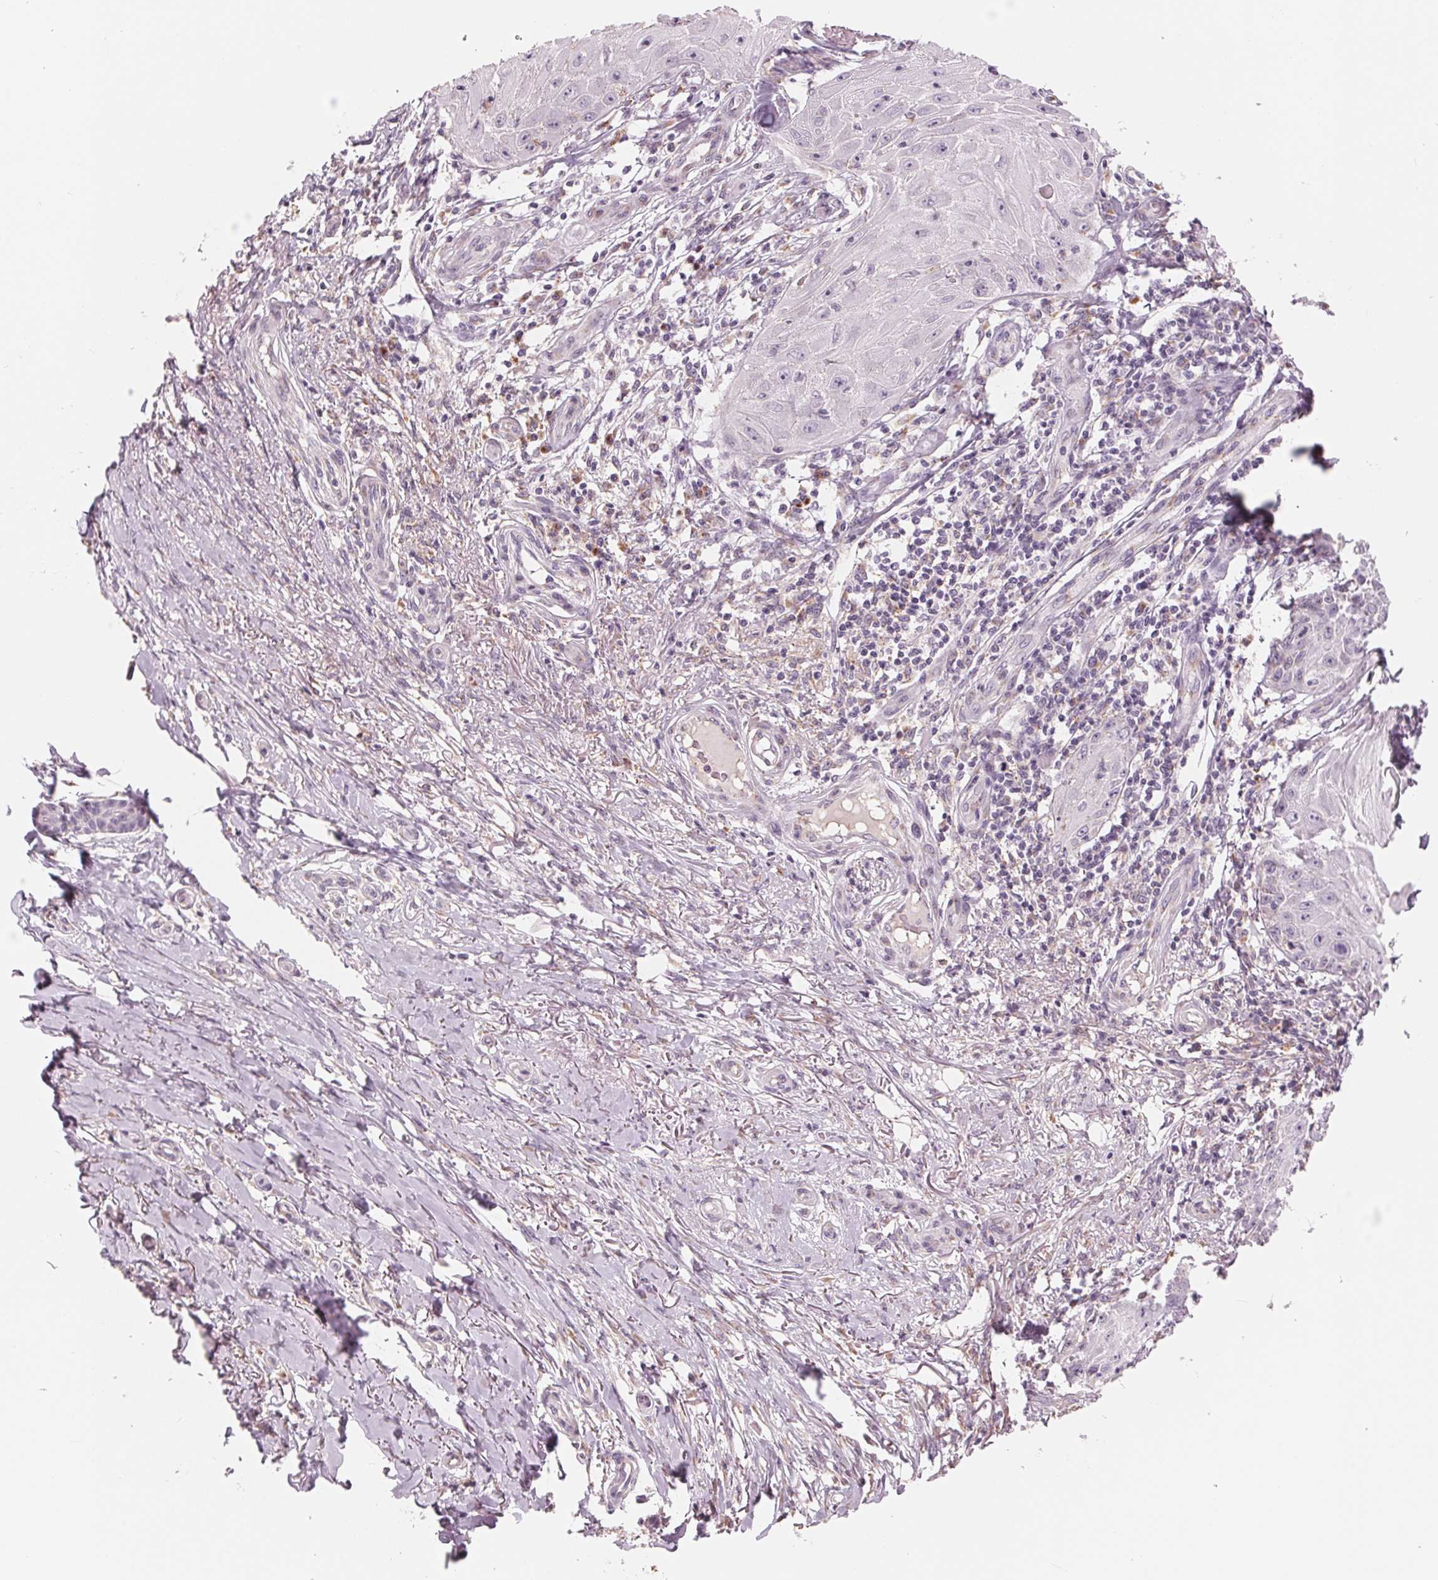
{"staining": {"intensity": "negative", "quantity": "none", "location": "none"}, "tissue": "skin cancer", "cell_type": "Tumor cells", "image_type": "cancer", "snomed": [{"axis": "morphology", "description": "Squamous cell carcinoma, NOS"}, {"axis": "topography", "description": "Skin"}], "caption": "Skin cancer (squamous cell carcinoma) was stained to show a protein in brown. There is no significant staining in tumor cells.", "gene": "IL9R", "patient": {"sex": "female", "age": 77}}